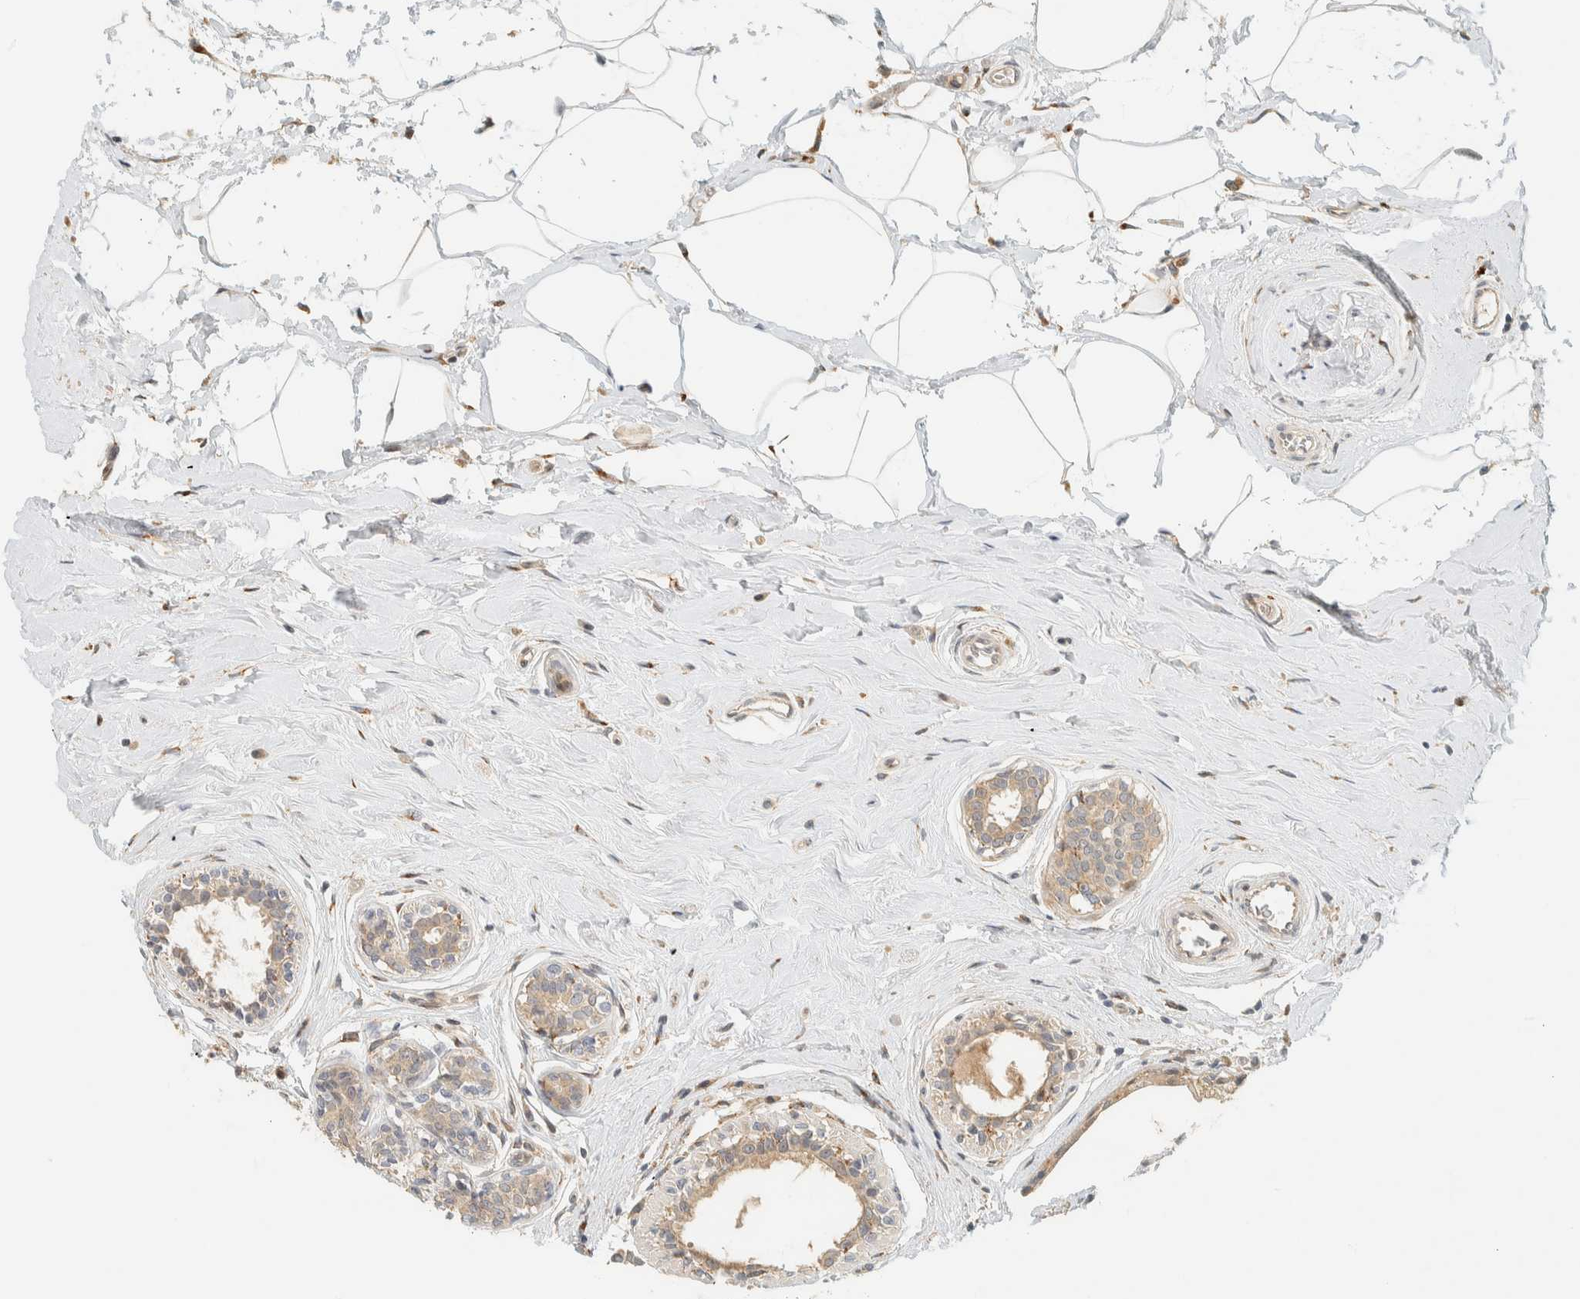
{"staining": {"intensity": "weak", "quantity": ">75%", "location": "cytoplasmic/membranous"}, "tissue": "breast cancer", "cell_type": "Tumor cells", "image_type": "cancer", "snomed": [{"axis": "morphology", "description": "Duct carcinoma"}, {"axis": "topography", "description": "Breast"}], "caption": "A micrograph showing weak cytoplasmic/membranous positivity in approximately >75% of tumor cells in breast invasive ductal carcinoma, as visualized by brown immunohistochemical staining.", "gene": "CCDC171", "patient": {"sex": "female", "age": 55}}